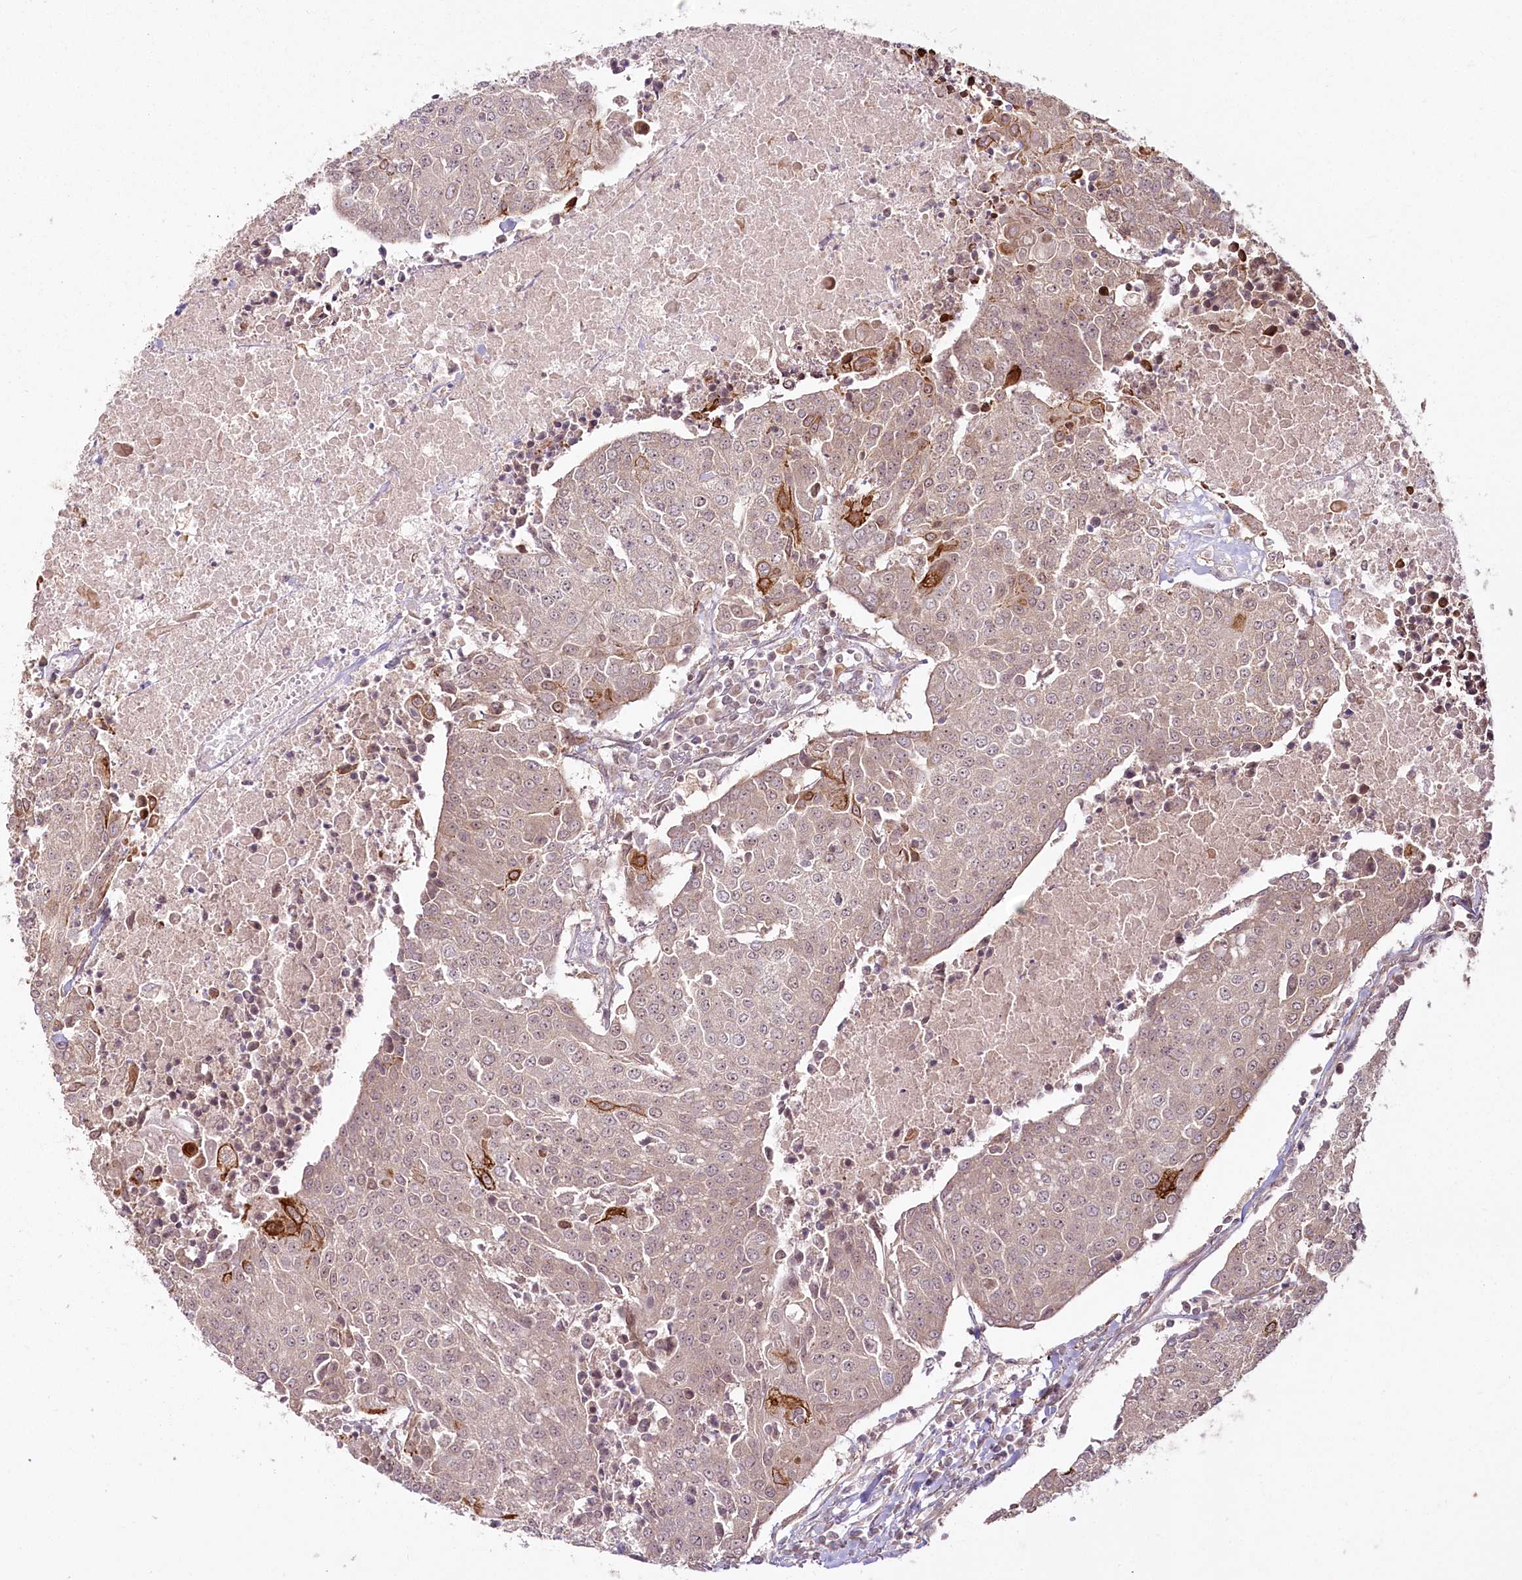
{"staining": {"intensity": "strong", "quantity": "<25%", "location": "cytoplasmic/membranous"}, "tissue": "urothelial cancer", "cell_type": "Tumor cells", "image_type": "cancer", "snomed": [{"axis": "morphology", "description": "Urothelial carcinoma, High grade"}, {"axis": "topography", "description": "Urinary bladder"}], "caption": "A micrograph showing strong cytoplasmic/membranous positivity in approximately <25% of tumor cells in urothelial cancer, as visualized by brown immunohistochemical staining.", "gene": "R3HDM2", "patient": {"sex": "female", "age": 85}}